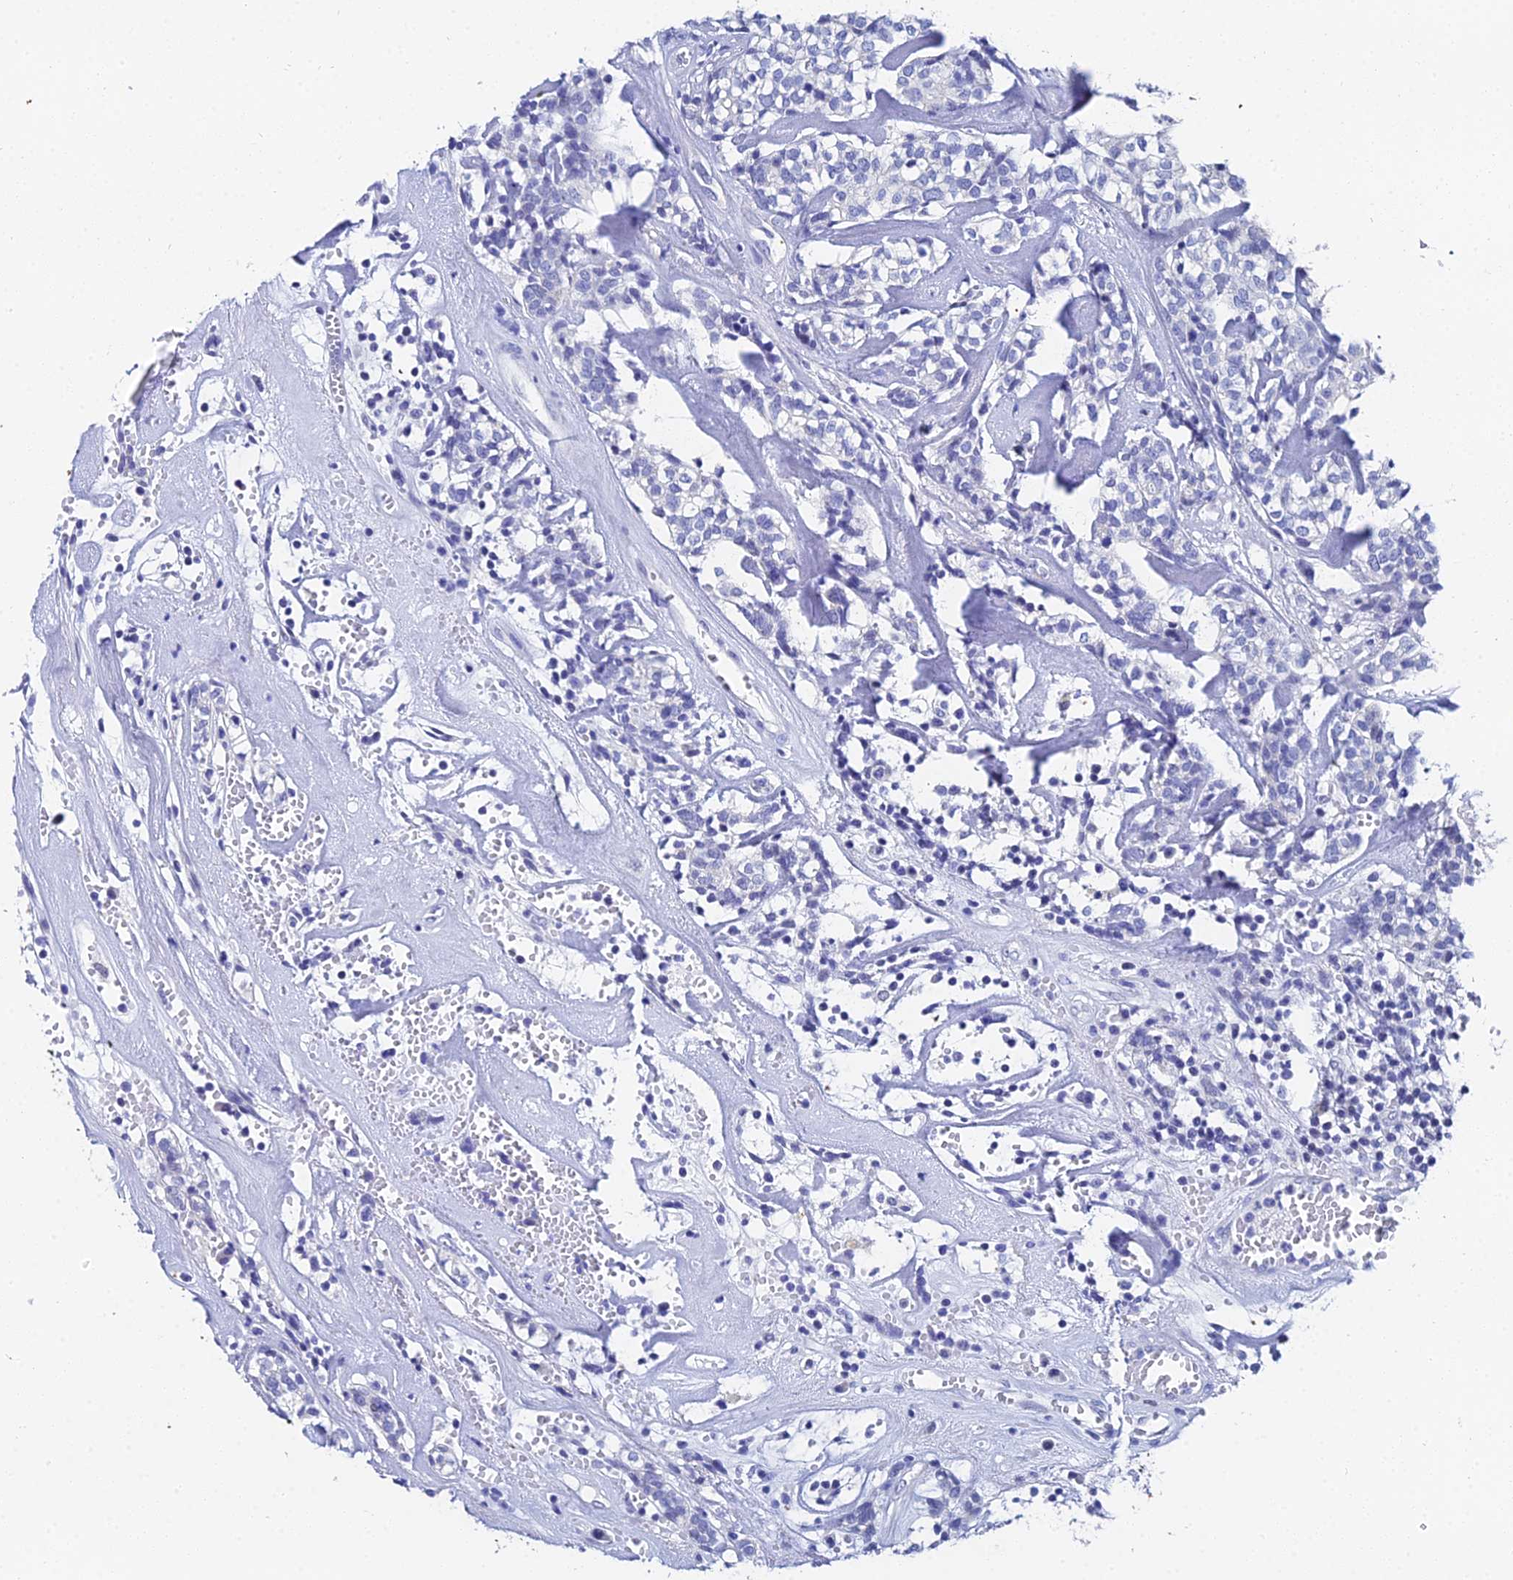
{"staining": {"intensity": "negative", "quantity": "none", "location": "none"}, "tissue": "head and neck cancer", "cell_type": "Tumor cells", "image_type": "cancer", "snomed": [{"axis": "morphology", "description": "Adenocarcinoma, NOS"}, {"axis": "topography", "description": "Salivary gland"}, {"axis": "topography", "description": "Head-Neck"}], "caption": "Head and neck cancer was stained to show a protein in brown. There is no significant staining in tumor cells. Brightfield microscopy of immunohistochemistry (IHC) stained with DAB (brown) and hematoxylin (blue), captured at high magnification.", "gene": "OCM", "patient": {"sex": "female", "age": 65}}